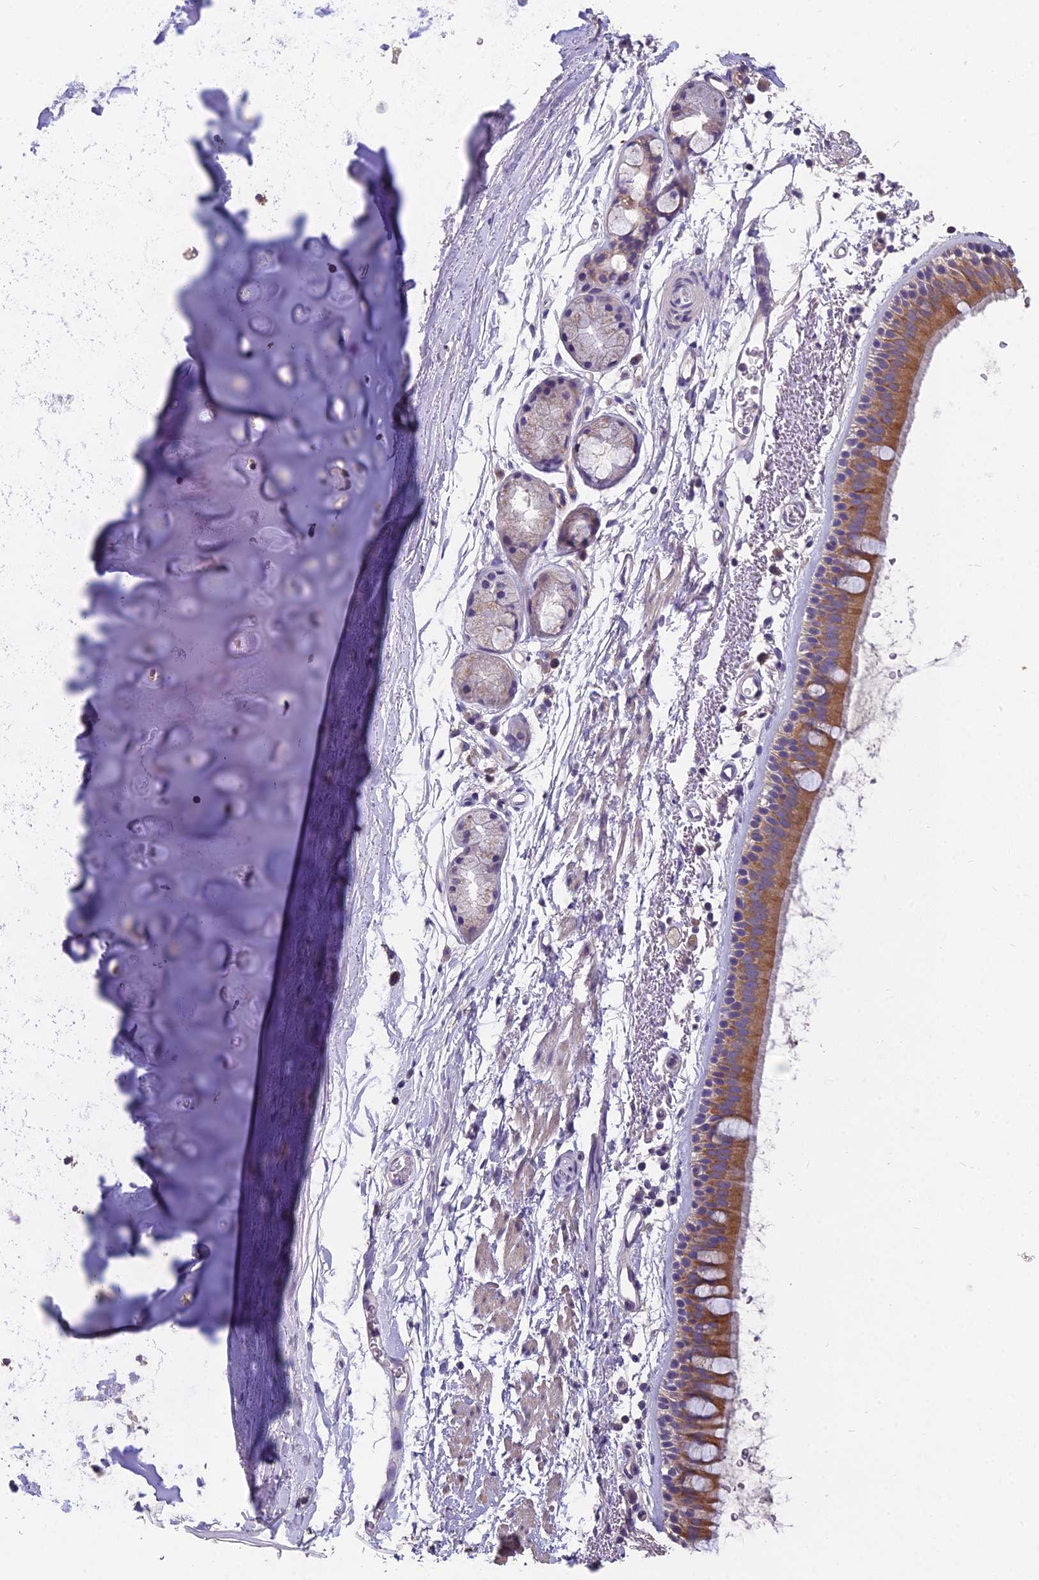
{"staining": {"intensity": "moderate", "quantity": ">75%", "location": "cytoplasmic/membranous"}, "tissue": "bronchus", "cell_type": "Respiratory epithelial cells", "image_type": "normal", "snomed": [{"axis": "morphology", "description": "Normal tissue, NOS"}, {"axis": "topography", "description": "Lymph node"}, {"axis": "topography", "description": "Bronchus"}], "caption": "Moderate cytoplasmic/membranous protein staining is seen in approximately >75% of respiratory epithelial cells in bronchus. (DAB = brown stain, brightfield microscopy at high magnification).", "gene": "CEACAM16", "patient": {"sex": "female", "age": 70}}